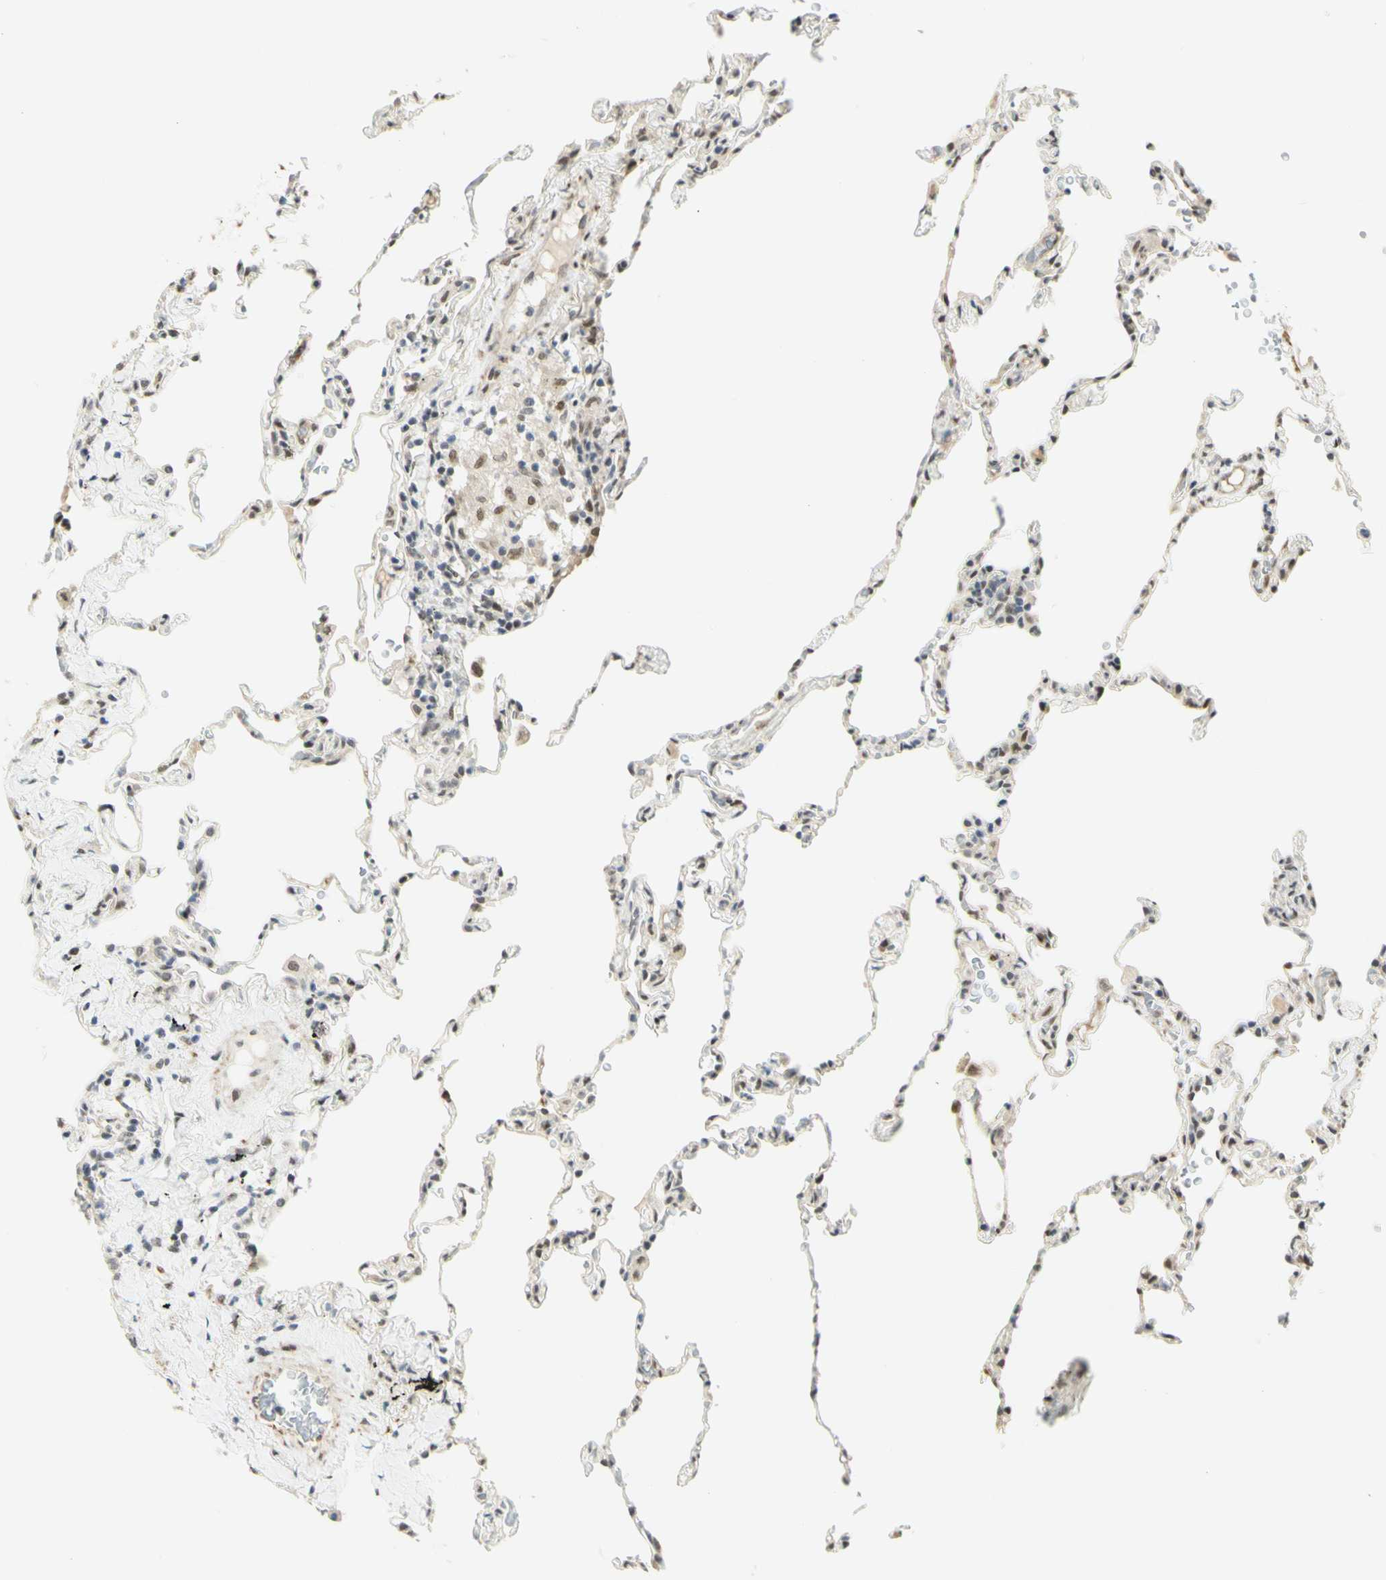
{"staining": {"intensity": "weak", "quantity": "25%-75%", "location": "cytoplasmic/membranous,nuclear"}, "tissue": "lung", "cell_type": "Alveolar cells", "image_type": "normal", "snomed": [{"axis": "morphology", "description": "Normal tissue, NOS"}, {"axis": "topography", "description": "Lung"}], "caption": "Protein expression analysis of benign lung displays weak cytoplasmic/membranous,nuclear expression in about 25%-75% of alveolar cells.", "gene": "DDX1", "patient": {"sex": "male", "age": 59}}